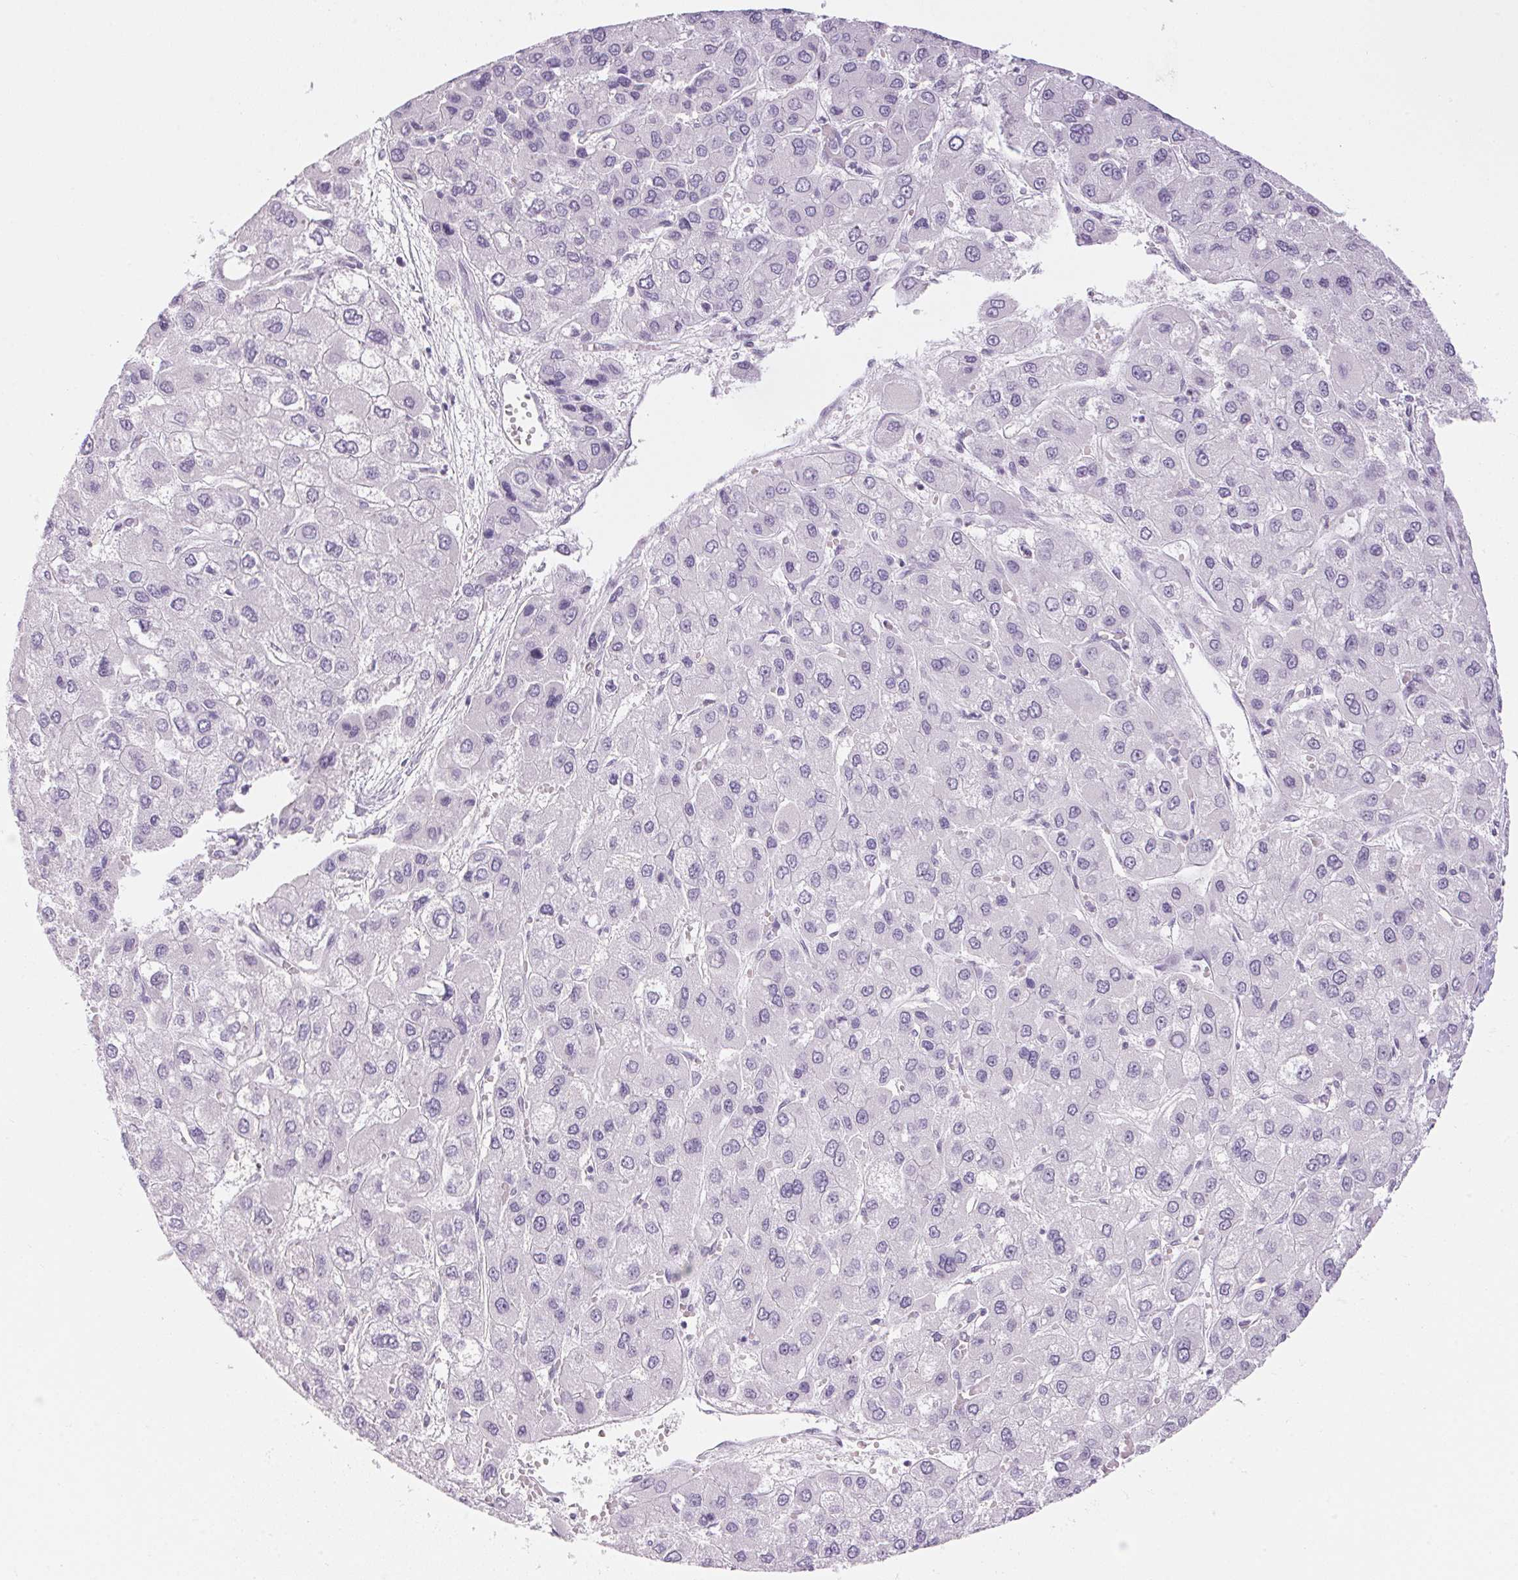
{"staining": {"intensity": "negative", "quantity": "none", "location": "none"}, "tissue": "liver cancer", "cell_type": "Tumor cells", "image_type": "cancer", "snomed": [{"axis": "morphology", "description": "Carcinoma, Hepatocellular, NOS"}, {"axis": "topography", "description": "Liver"}], "caption": "High power microscopy photomicrograph of an IHC histopathology image of liver hepatocellular carcinoma, revealing no significant positivity in tumor cells.", "gene": "CADPS", "patient": {"sex": "female", "age": 41}}